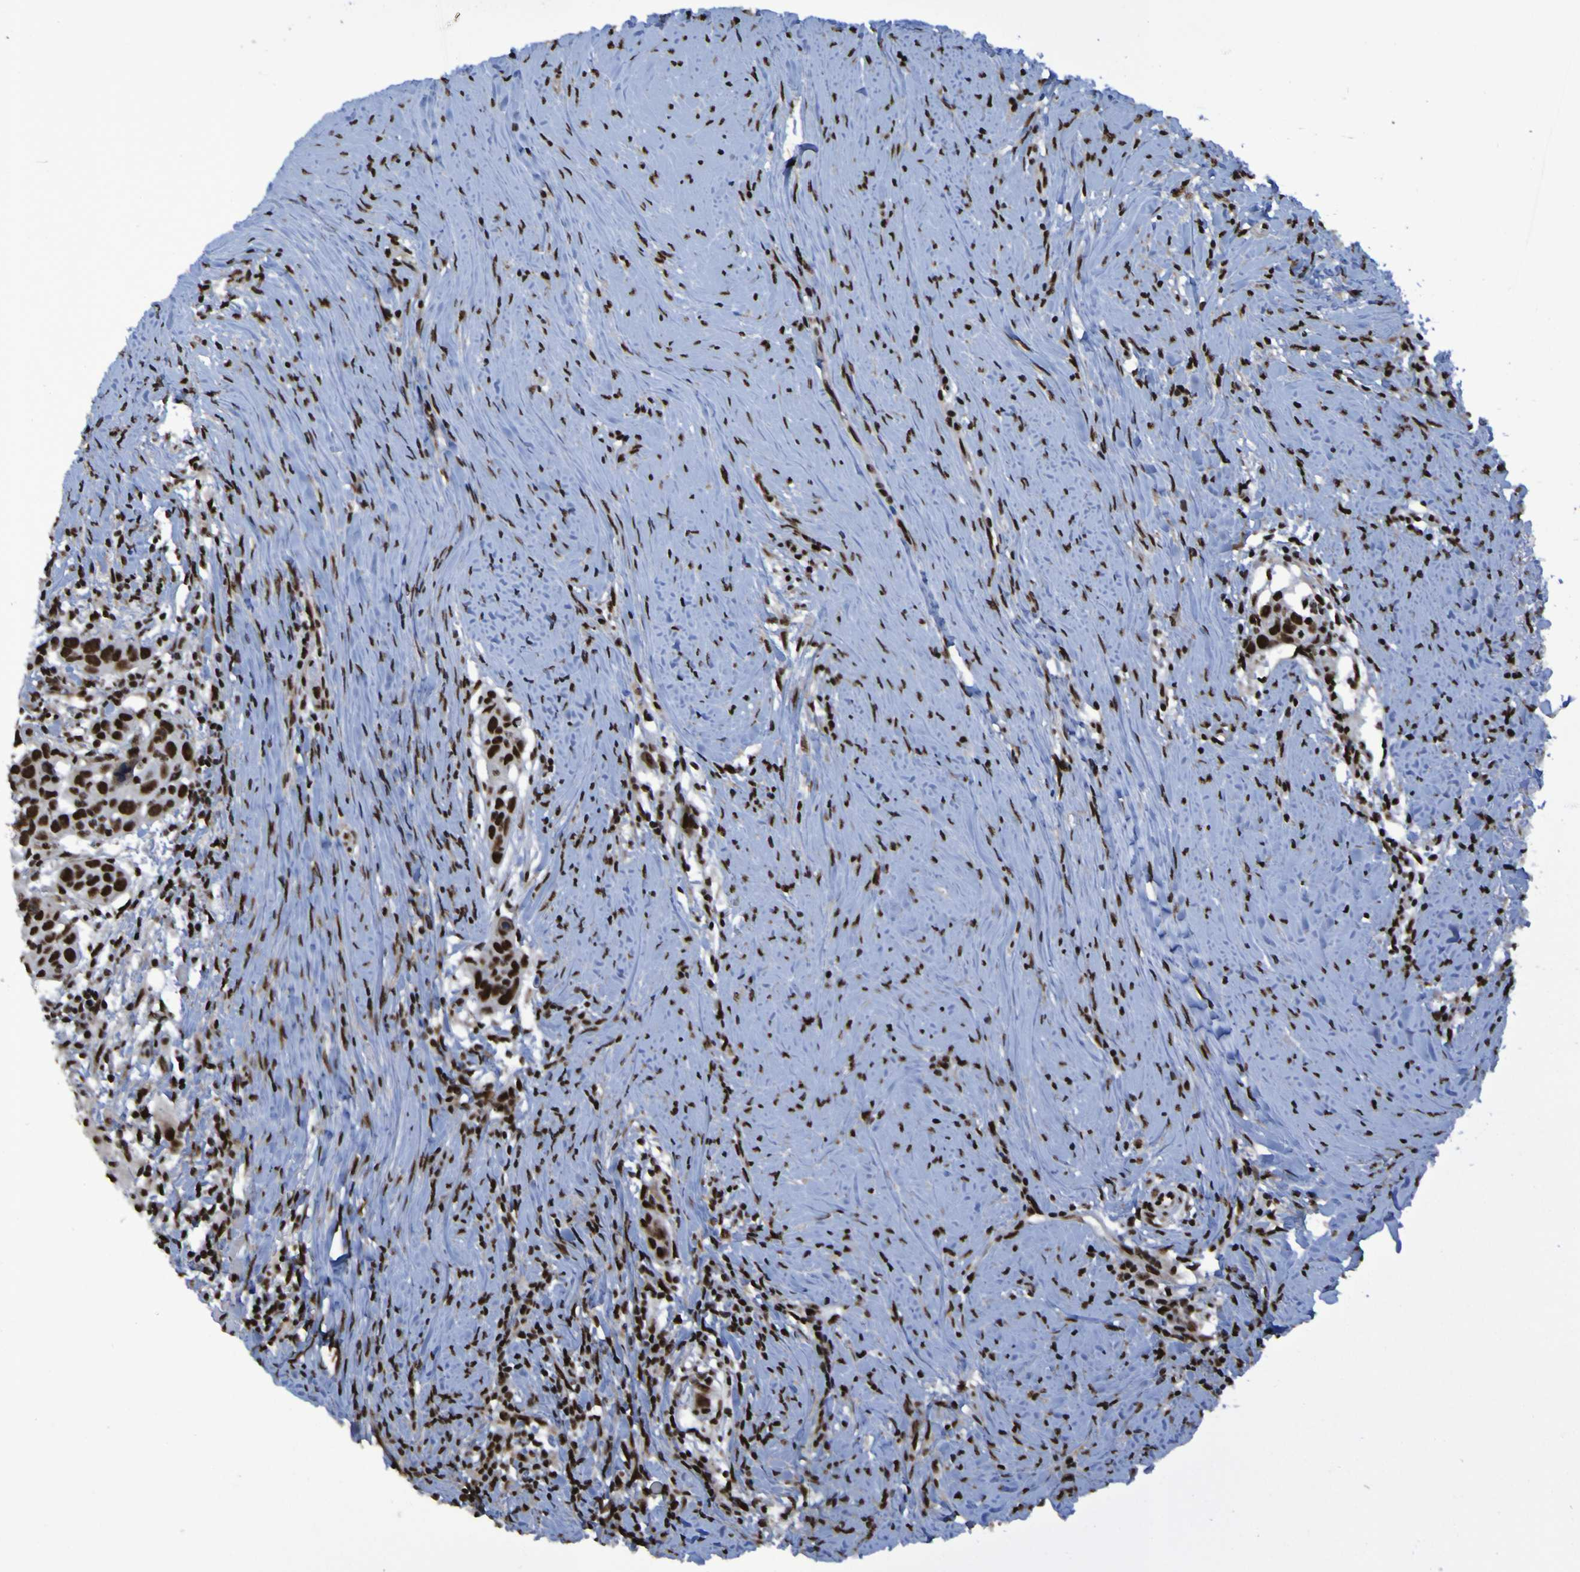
{"staining": {"intensity": "strong", "quantity": ">75%", "location": "nuclear"}, "tissue": "head and neck cancer", "cell_type": "Tumor cells", "image_type": "cancer", "snomed": [{"axis": "morphology", "description": "Squamous cell carcinoma, NOS"}, {"axis": "topography", "description": "Oral tissue"}, {"axis": "topography", "description": "Head-Neck"}], "caption": "Head and neck cancer stained with a protein marker exhibits strong staining in tumor cells.", "gene": "HNRNPR", "patient": {"sex": "female", "age": 50}}